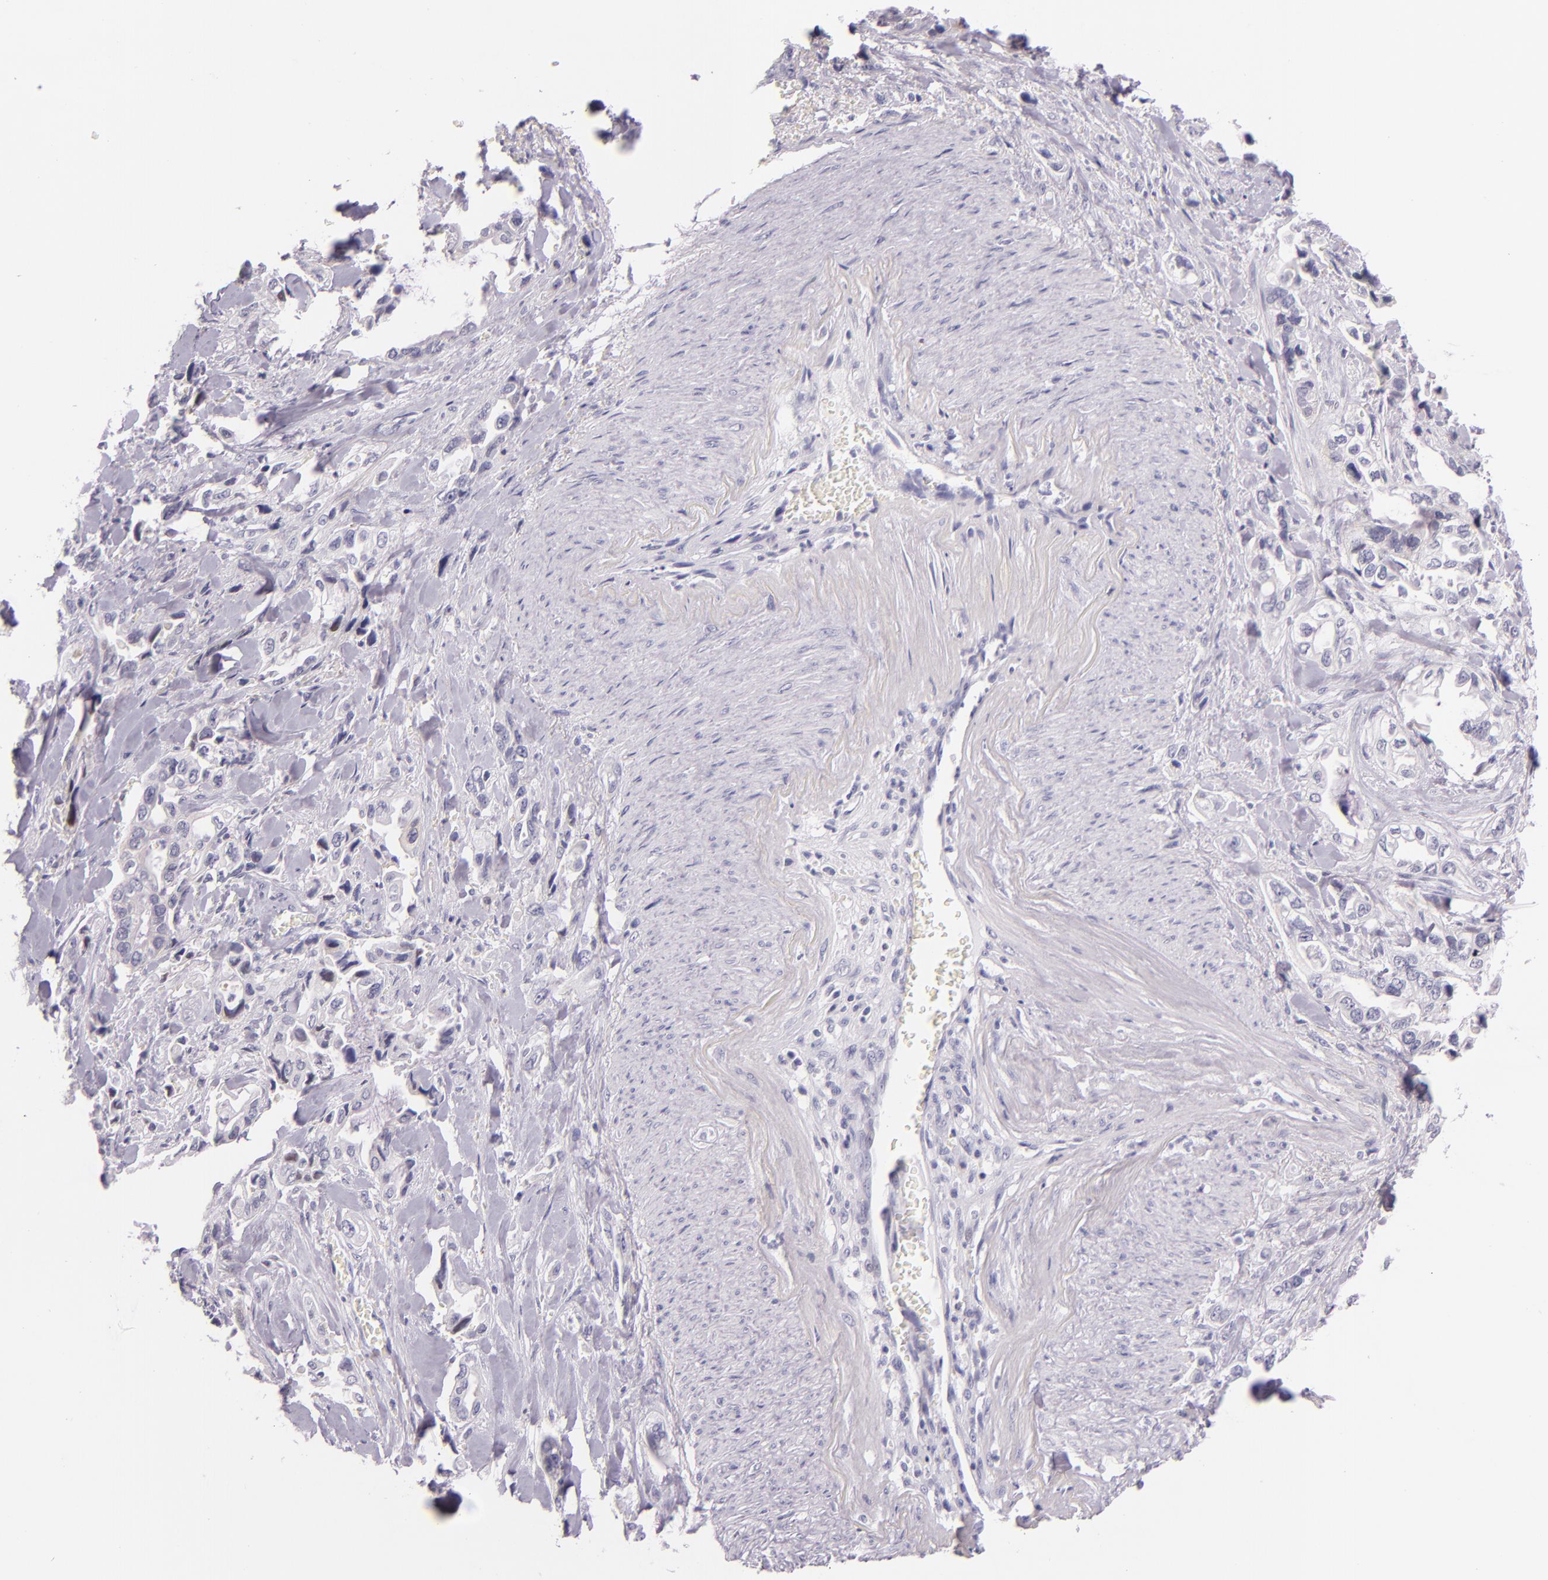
{"staining": {"intensity": "negative", "quantity": "none", "location": "none"}, "tissue": "pancreatic cancer", "cell_type": "Tumor cells", "image_type": "cancer", "snomed": [{"axis": "morphology", "description": "Adenocarcinoma, NOS"}, {"axis": "topography", "description": "Pancreas"}], "caption": "The histopathology image reveals no significant staining in tumor cells of pancreatic cancer (adenocarcinoma).", "gene": "HSP90AA1", "patient": {"sex": "male", "age": 69}}